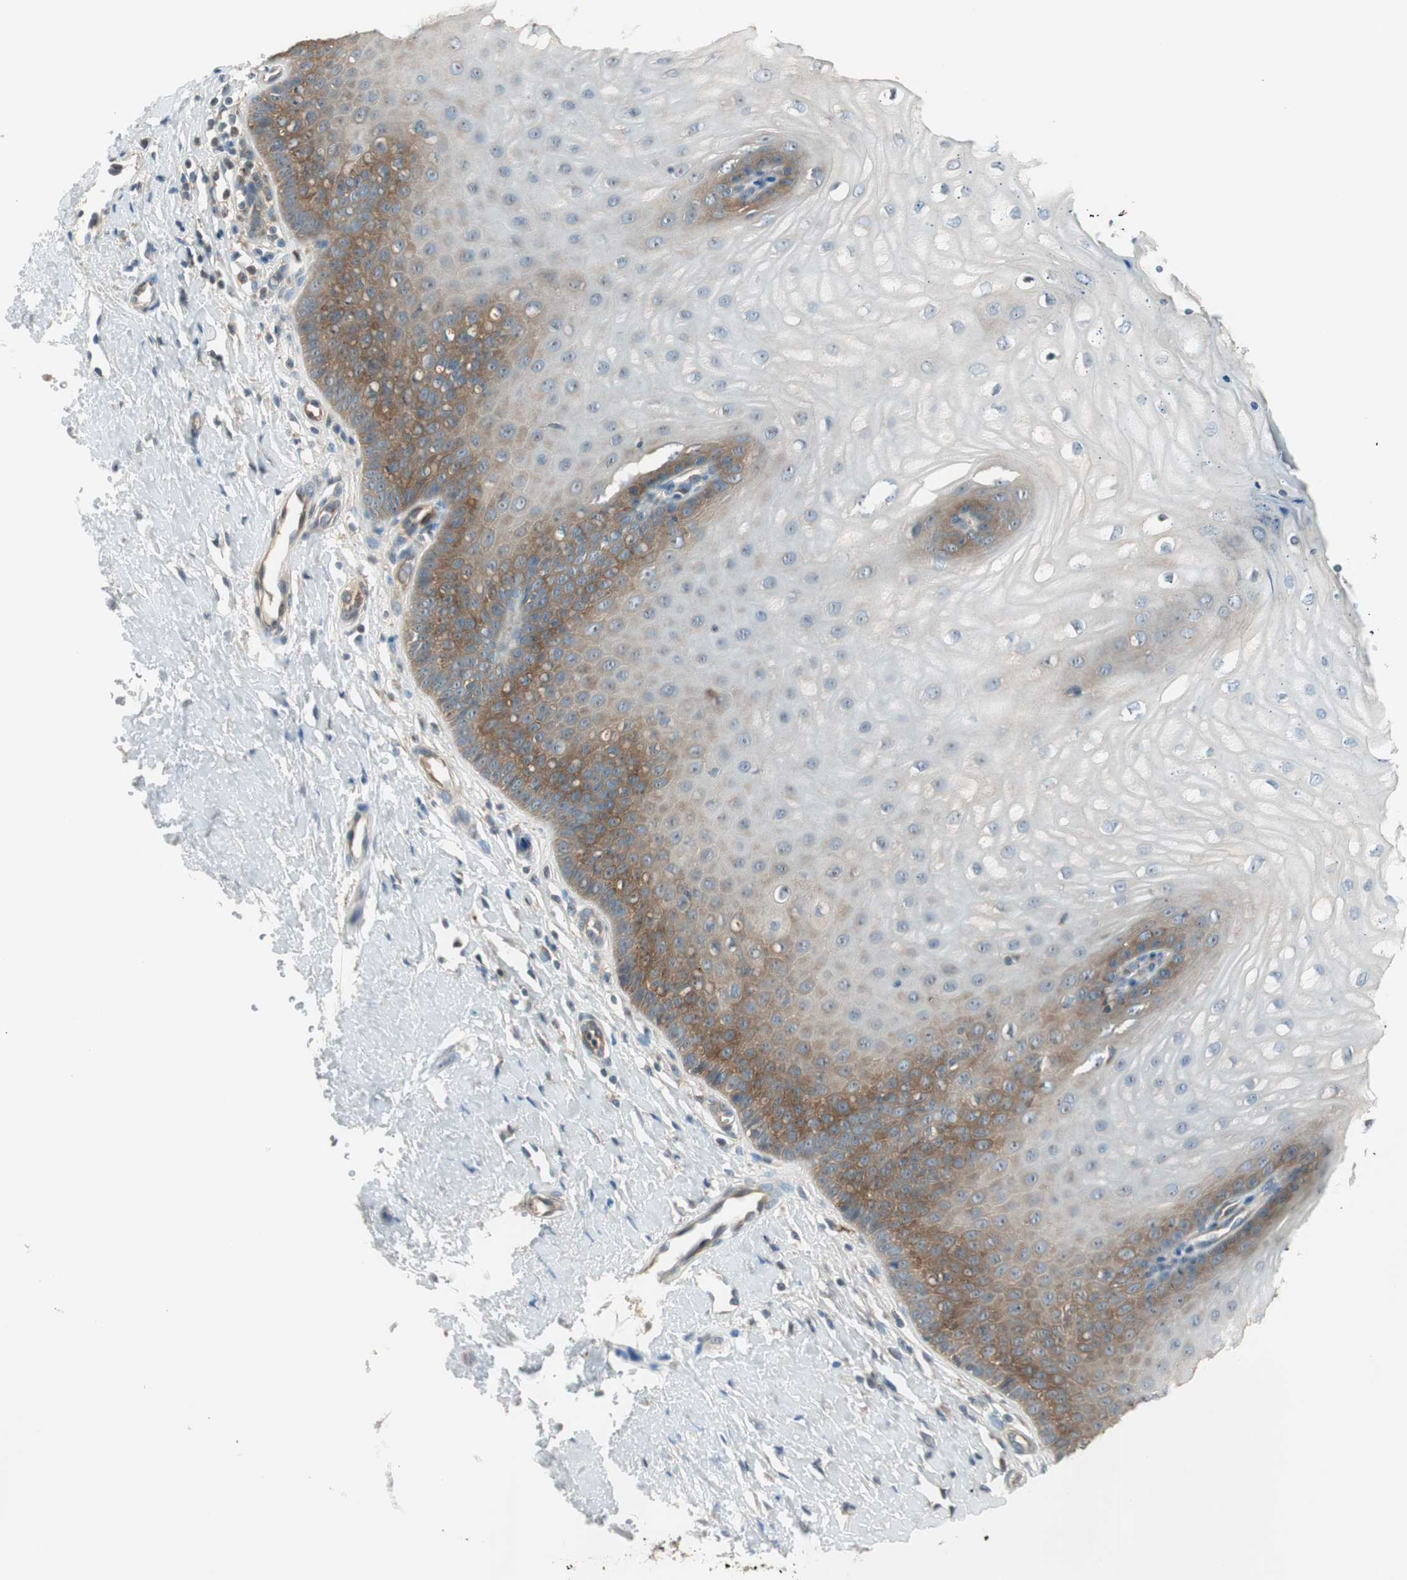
{"staining": {"intensity": "weak", "quantity": ">75%", "location": "cytoplasmic/membranous"}, "tissue": "cervix", "cell_type": "Glandular cells", "image_type": "normal", "snomed": [{"axis": "morphology", "description": "Normal tissue, NOS"}, {"axis": "topography", "description": "Cervix"}], "caption": "Protein positivity by IHC demonstrates weak cytoplasmic/membranous staining in about >75% of glandular cells in normal cervix.", "gene": "IPO5", "patient": {"sex": "female", "age": 55}}